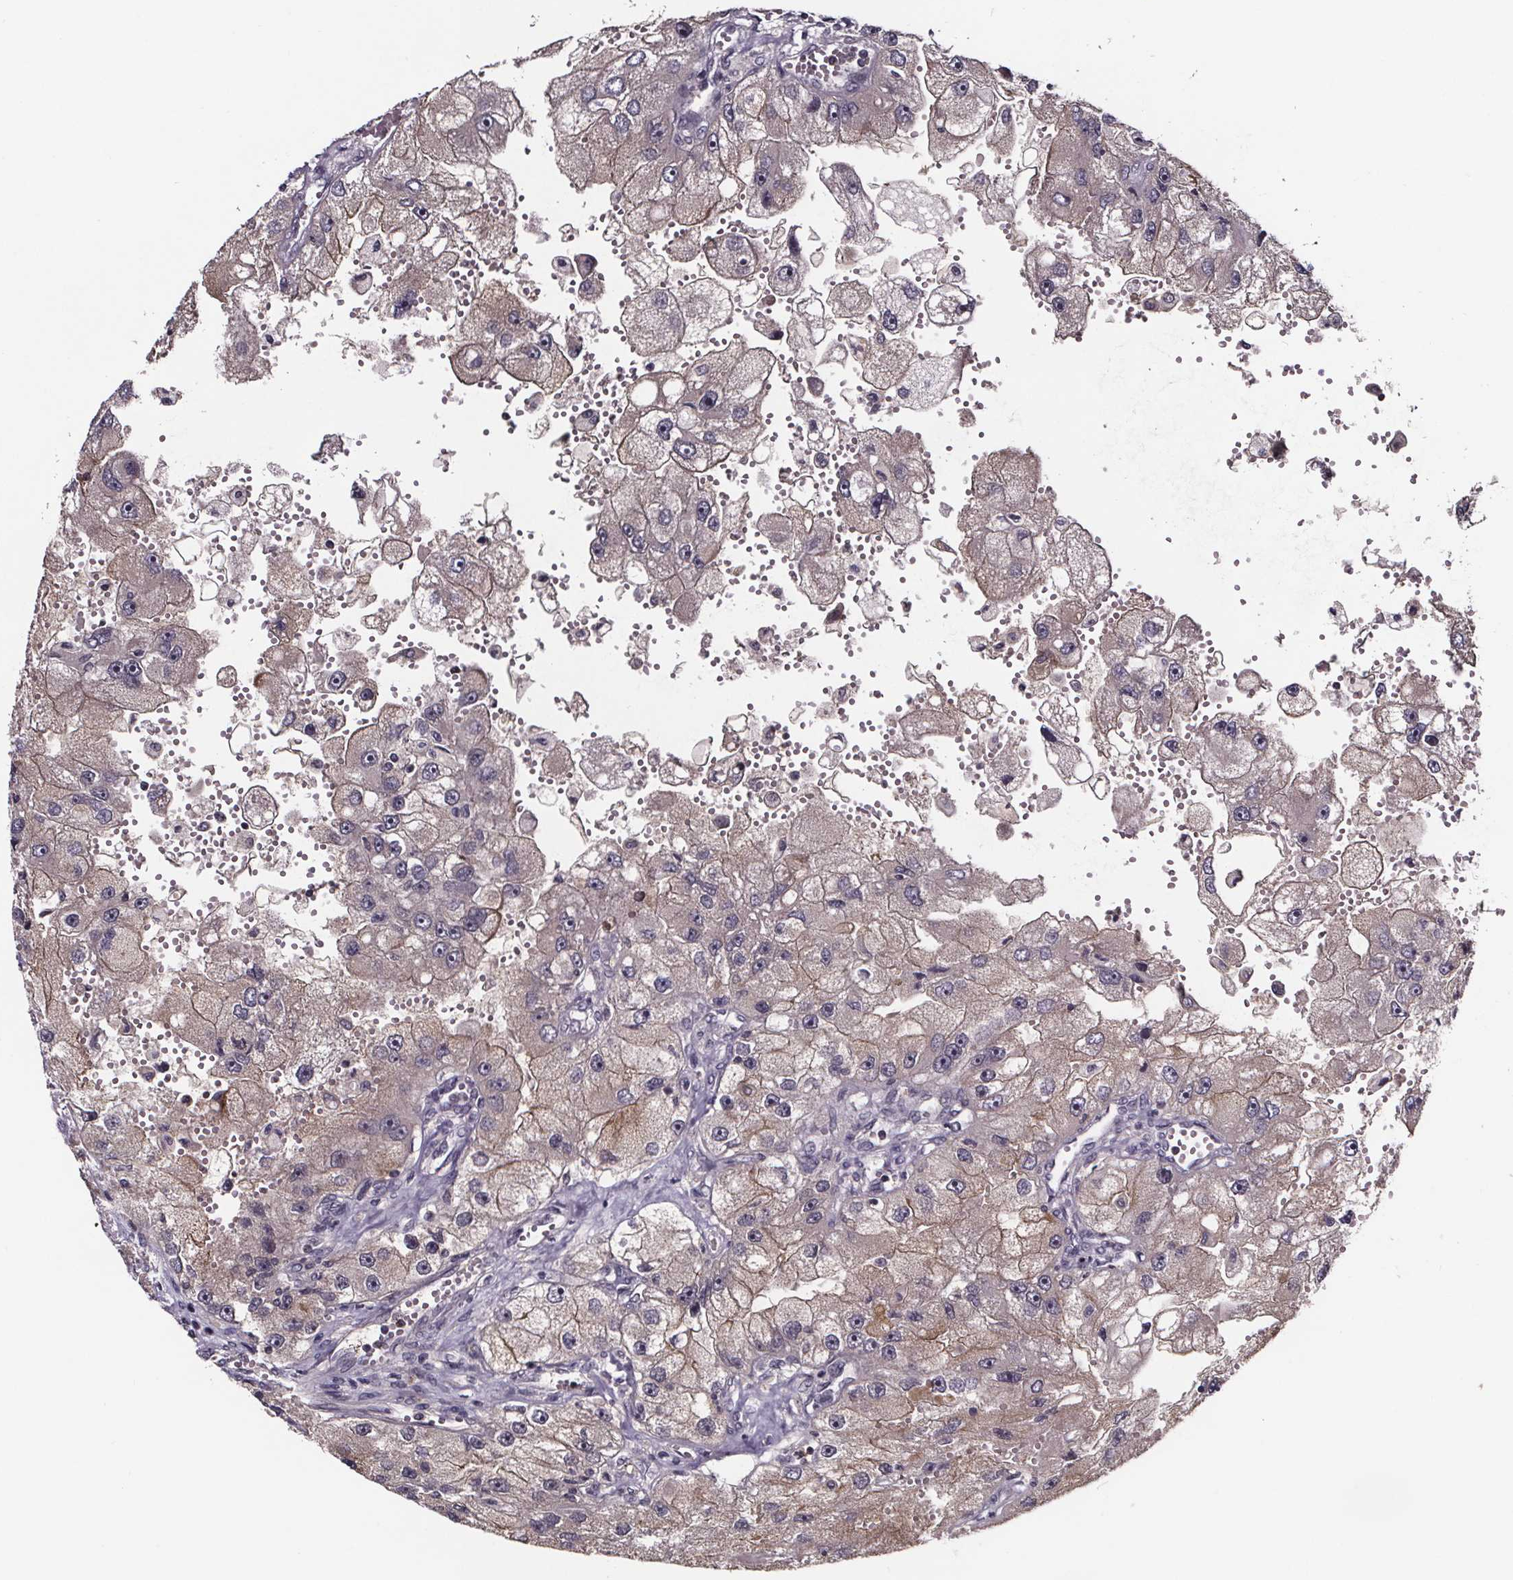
{"staining": {"intensity": "weak", "quantity": "25%-75%", "location": "cytoplasmic/membranous"}, "tissue": "renal cancer", "cell_type": "Tumor cells", "image_type": "cancer", "snomed": [{"axis": "morphology", "description": "Adenocarcinoma, NOS"}, {"axis": "topography", "description": "Kidney"}], "caption": "Human renal cancer (adenocarcinoma) stained for a protein (brown) exhibits weak cytoplasmic/membranous positive positivity in approximately 25%-75% of tumor cells.", "gene": "SMIM1", "patient": {"sex": "male", "age": 63}}